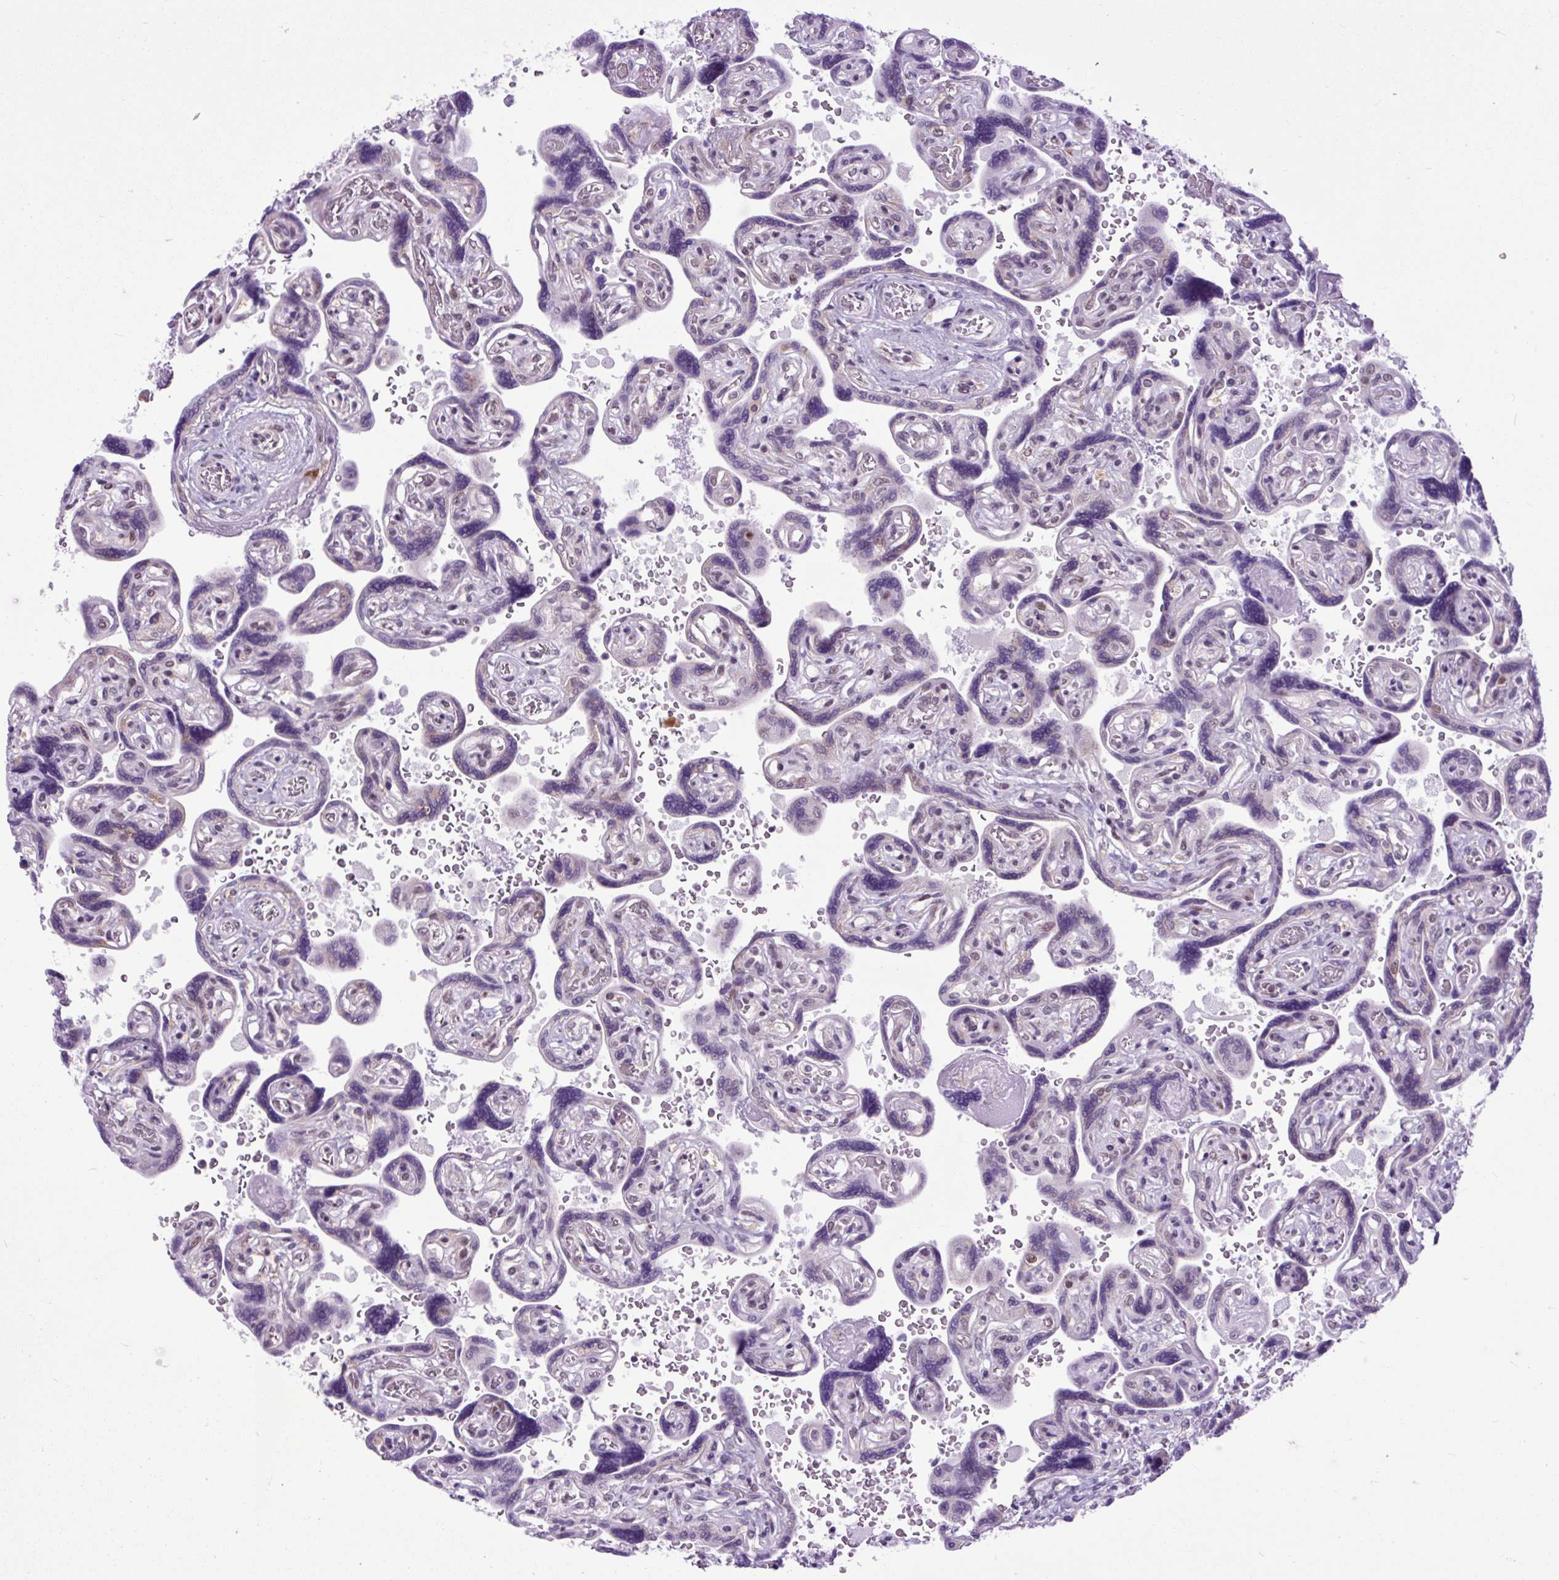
{"staining": {"intensity": "moderate", "quantity": "25%-75%", "location": "nuclear"}, "tissue": "placenta", "cell_type": "Trophoblastic cells", "image_type": "normal", "snomed": [{"axis": "morphology", "description": "Normal tissue, NOS"}, {"axis": "topography", "description": "Placenta"}], "caption": "This is an image of IHC staining of normal placenta, which shows moderate expression in the nuclear of trophoblastic cells.", "gene": "CLK2", "patient": {"sex": "female", "age": 32}}